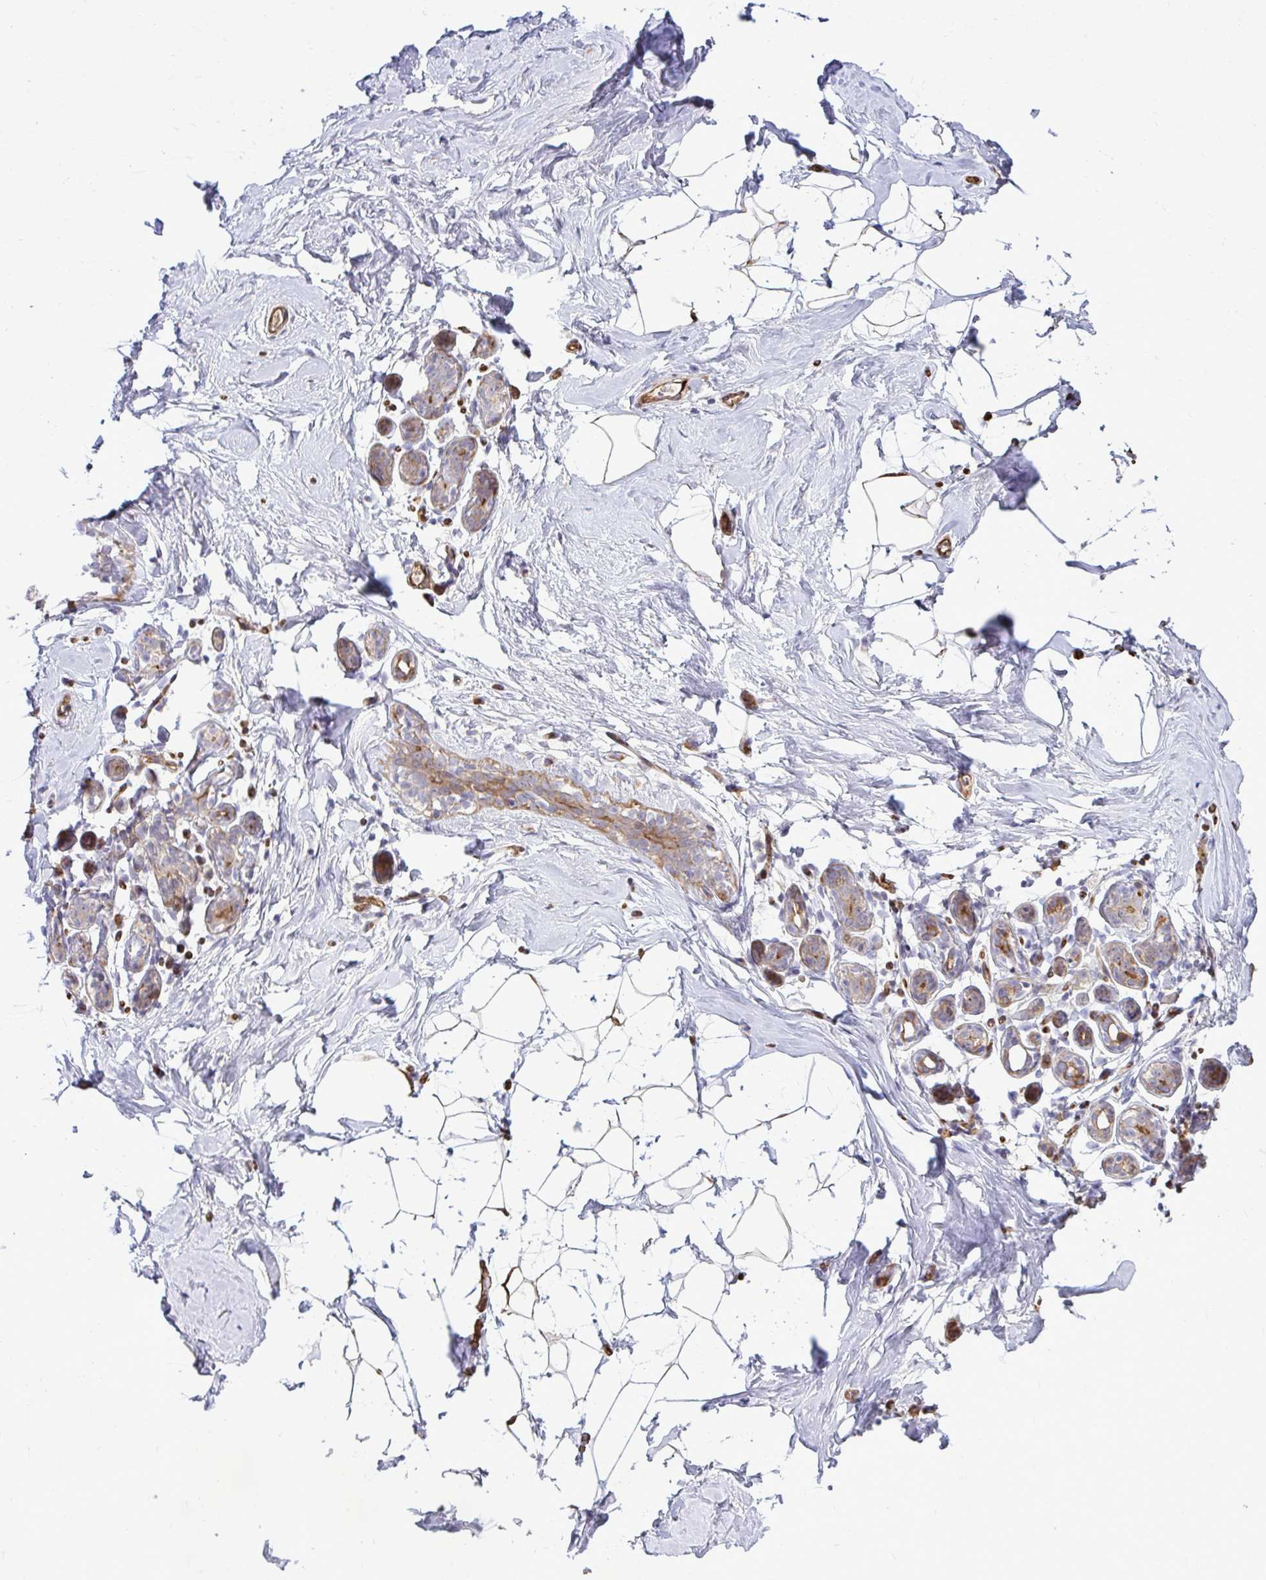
{"staining": {"intensity": "negative", "quantity": "none", "location": "none"}, "tissue": "breast", "cell_type": "Adipocytes", "image_type": "normal", "snomed": [{"axis": "morphology", "description": "Normal tissue, NOS"}, {"axis": "topography", "description": "Breast"}], "caption": "The immunohistochemistry image has no significant staining in adipocytes of breast. (DAB (3,3'-diaminobenzidine) immunohistochemistry (IHC), high magnification).", "gene": "ZSCAN9", "patient": {"sex": "female", "age": 32}}